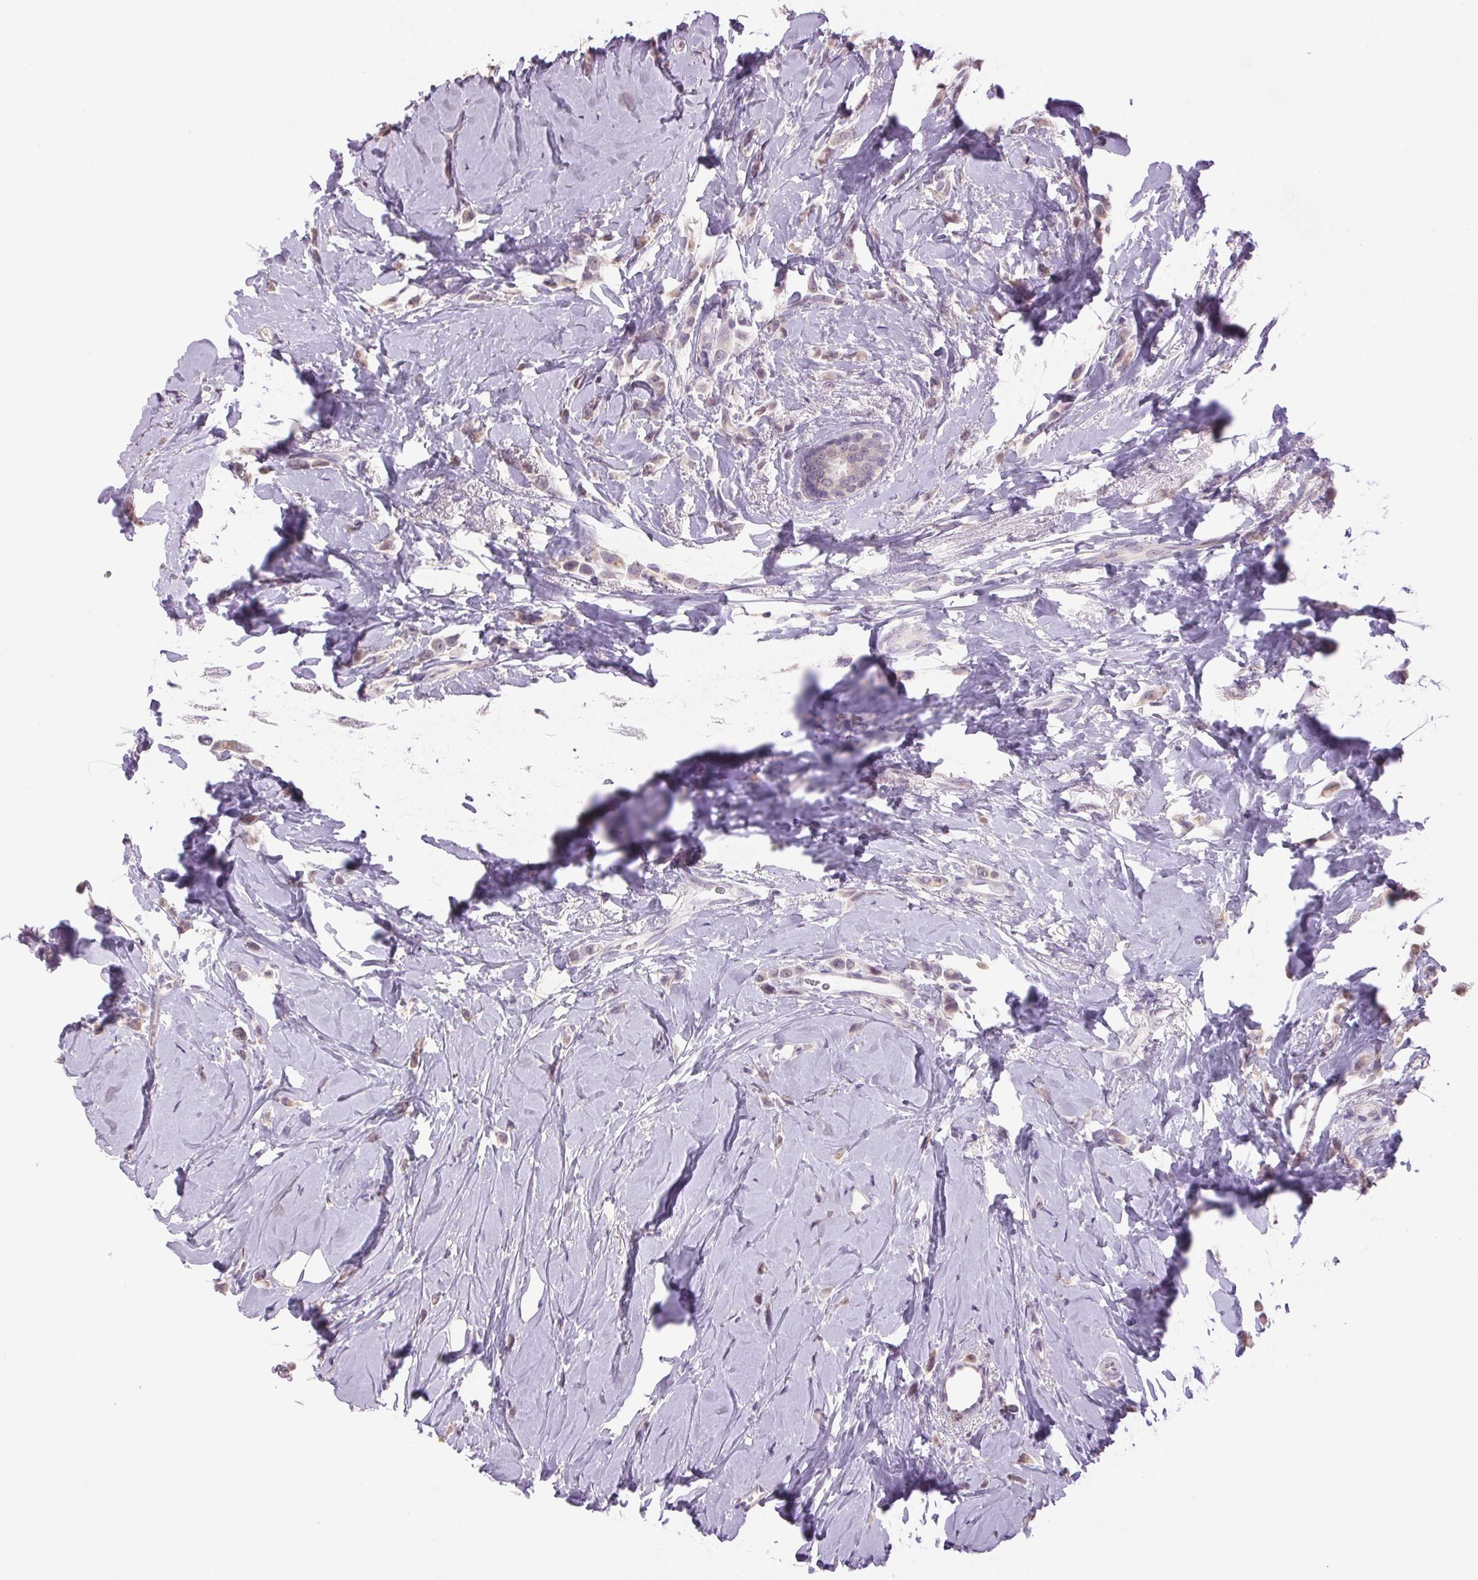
{"staining": {"intensity": "moderate", "quantity": "25%-75%", "location": "cytoplasmic/membranous,nuclear"}, "tissue": "breast cancer", "cell_type": "Tumor cells", "image_type": "cancer", "snomed": [{"axis": "morphology", "description": "Lobular carcinoma"}, {"axis": "topography", "description": "Breast"}], "caption": "A micrograph of breast cancer stained for a protein demonstrates moderate cytoplasmic/membranous and nuclear brown staining in tumor cells.", "gene": "VWA3B", "patient": {"sex": "female", "age": 66}}